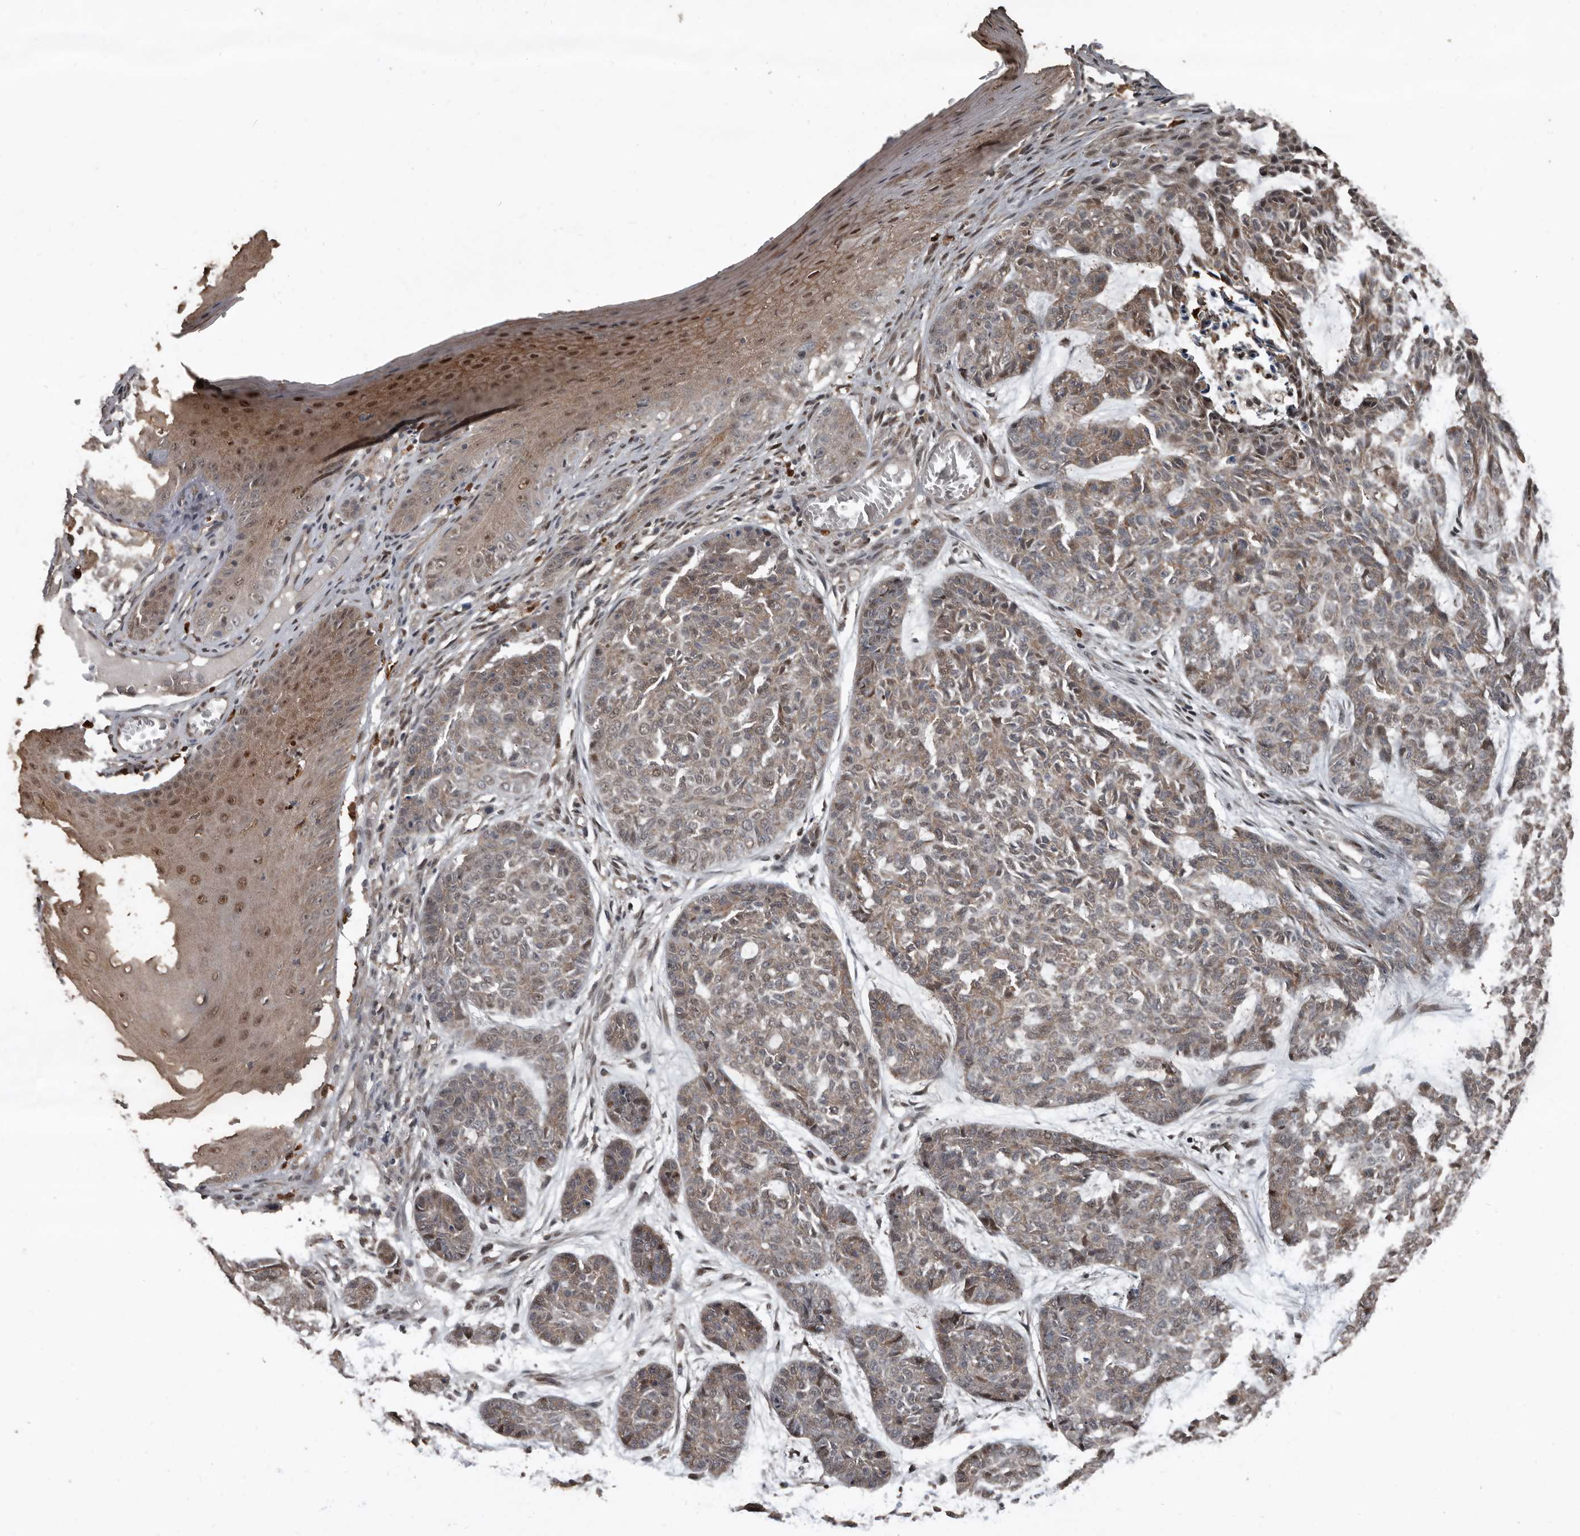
{"staining": {"intensity": "moderate", "quantity": "25%-75%", "location": "cytoplasmic/membranous,nuclear"}, "tissue": "skin cancer", "cell_type": "Tumor cells", "image_type": "cancer", "snomed": [{"axis": "morphology", "description": "Basal cell carcinoma"}, {"axis": "topography", "description": "Skin"}], "caption": "A brown stain labels moderate cytoplasmic/membranous and nuclear expression of a protein in skin cancer tumor cells.", "gene": "FSBP", "patient": {"sex": "female", "age": 64}}